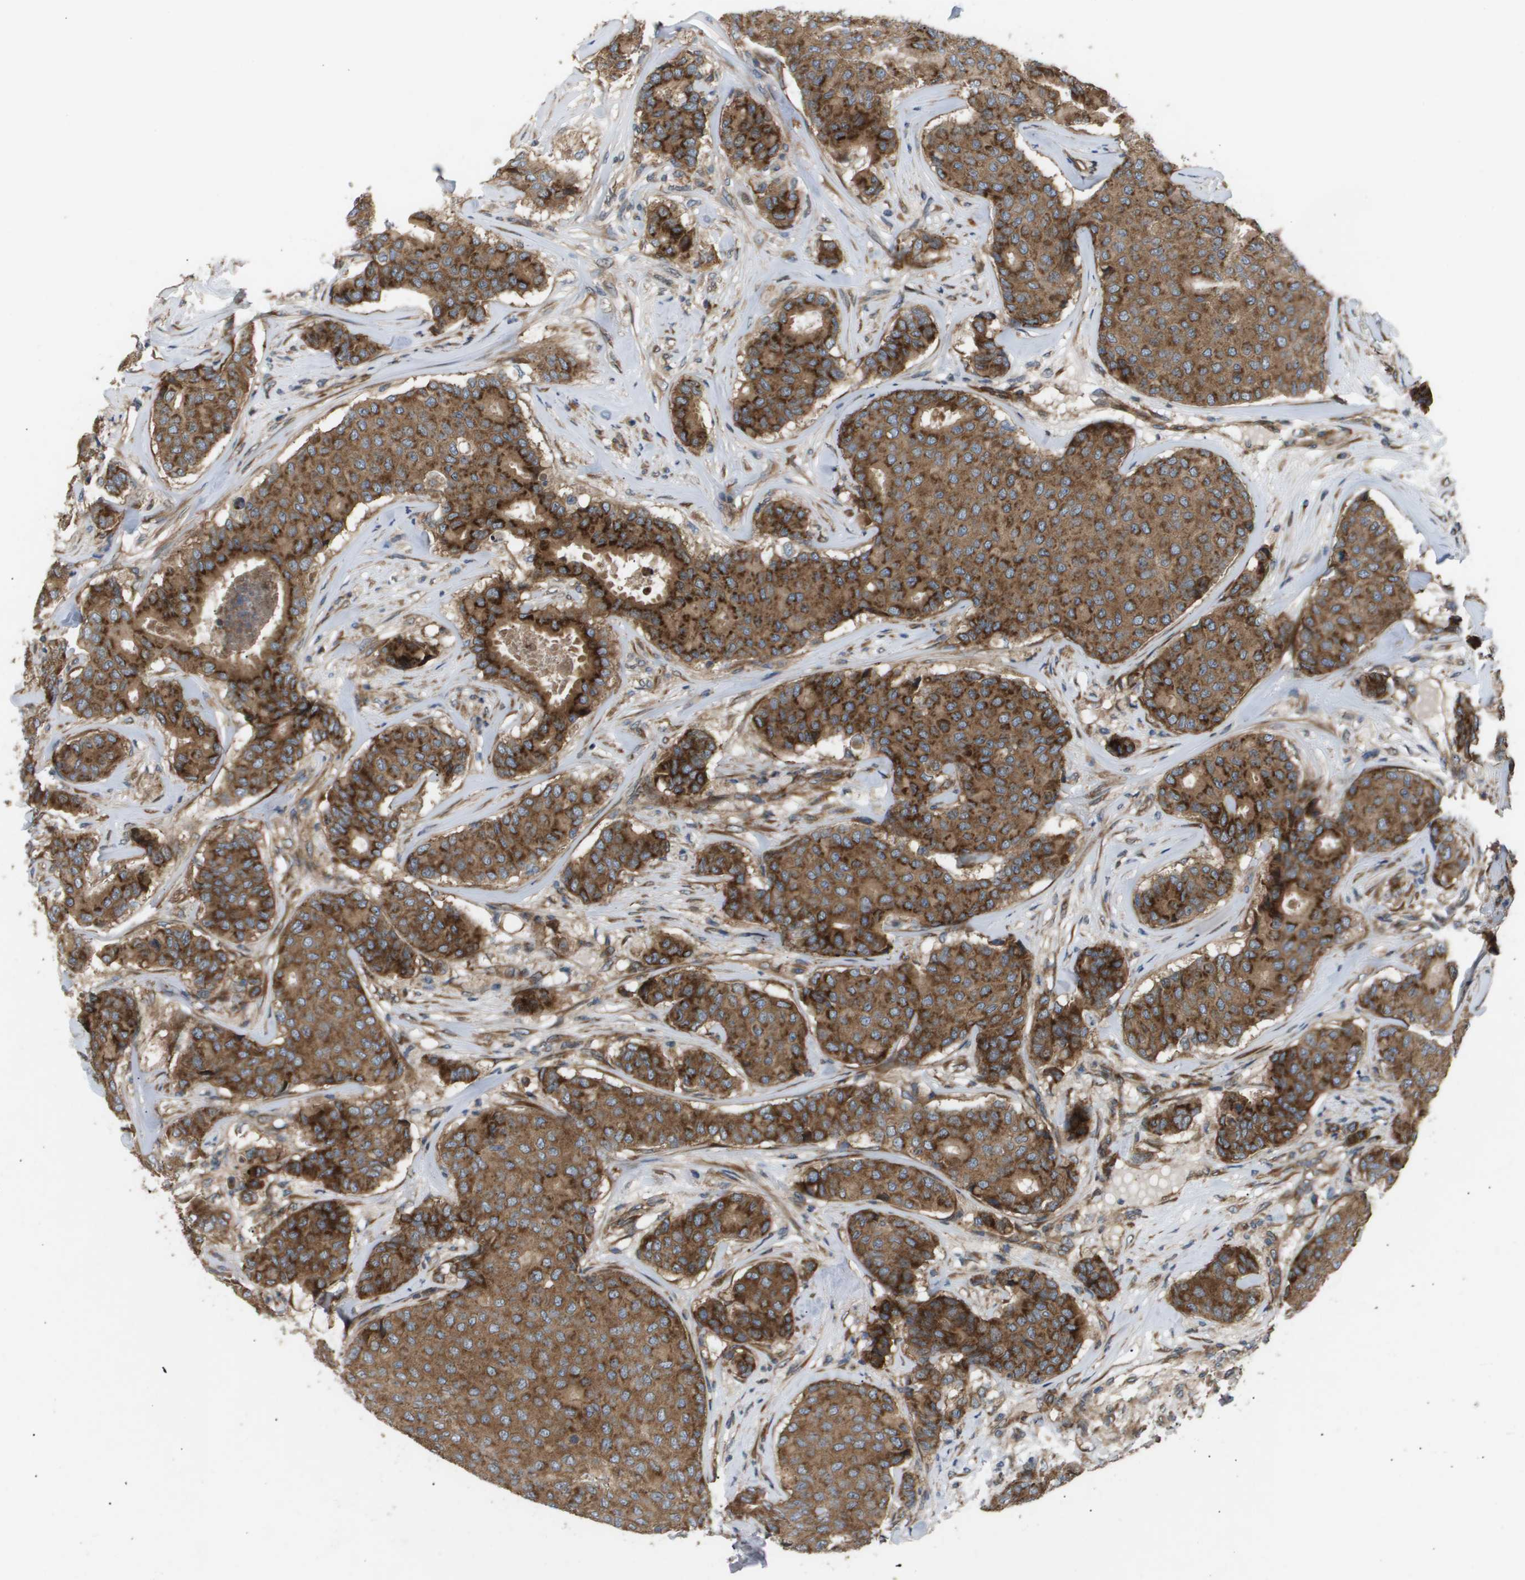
{"staining": {"intensity": "strong", "quantity": ">75%", "location": "cytoplasmic/membranous"}, "tissue": "breast cancer", "cell_type": "Tumor cells", "image_type": "cancer", "snomed": [{"axis": "morphology", "description": "Duct carcinoma"}, {"axis": "topography", "description": "Breast"}], "caption": "A histopathology image of human breast cancer stained for a protein reveals strong cytoplasmic/membranous brown staining in tumor cells.", "gene": "LYSMD3", "patient": {"sex": "female", "age": 75}}